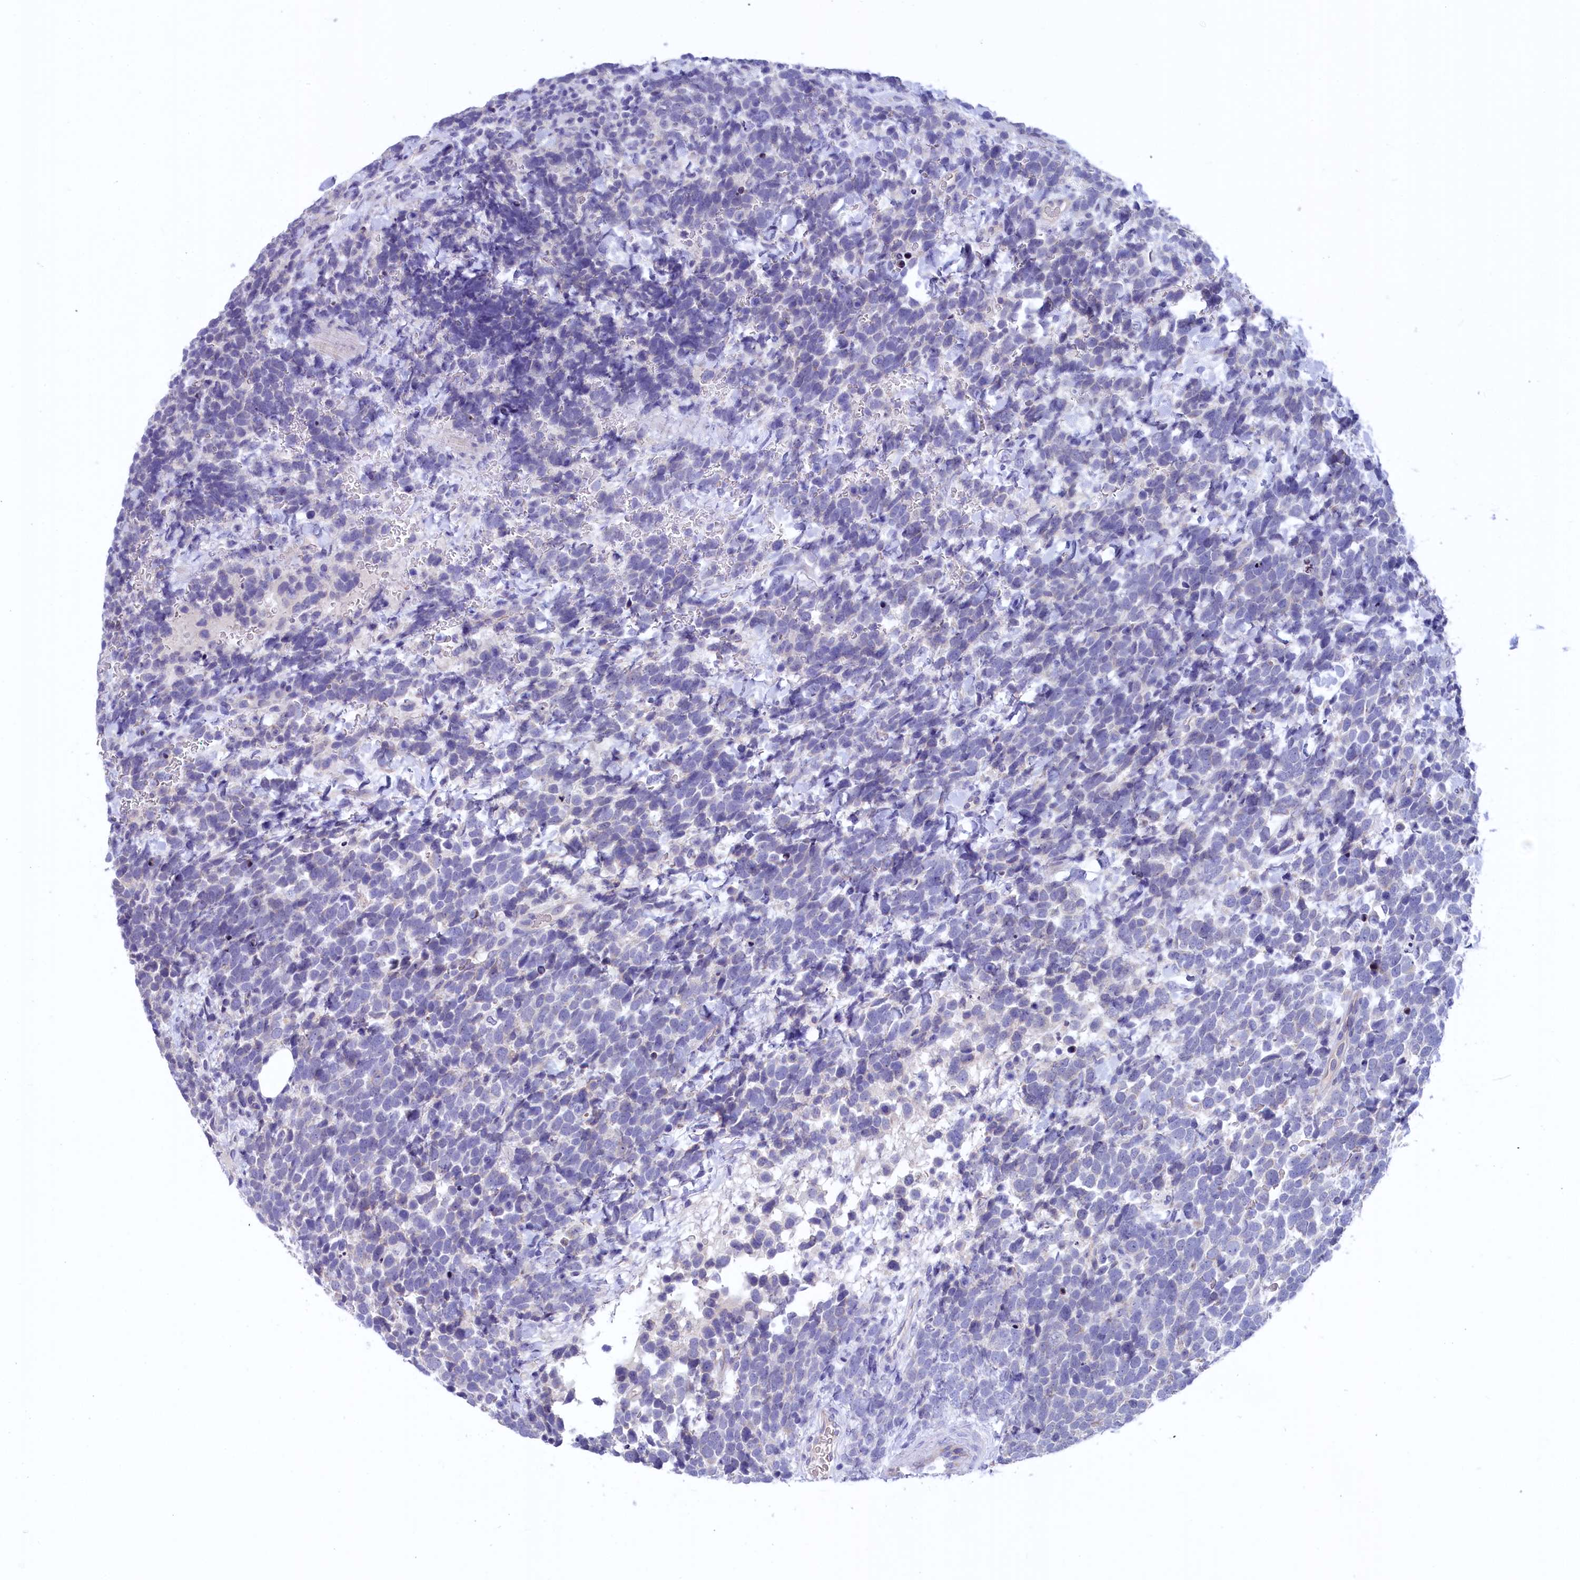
{"staining": {"intensity": "negative", "quantity": "none", "location": "none"}, "tissue": "urothelial cancer", "cell_type": "Tumor cells", "image_type": "cancer", "snomed": [{"axis": "morphology", "description": "Urothelial carcinoma, High grade"}, {"axis": "topography", "description": "Urinary bladder"}], "caption": "This is an IHC photomicrograph of urothelial carcinoma (high-grade). There is no staining in tumor cells.", "gene": "ZSWIM4", "patient": {"sex": "female", "age": 82}}